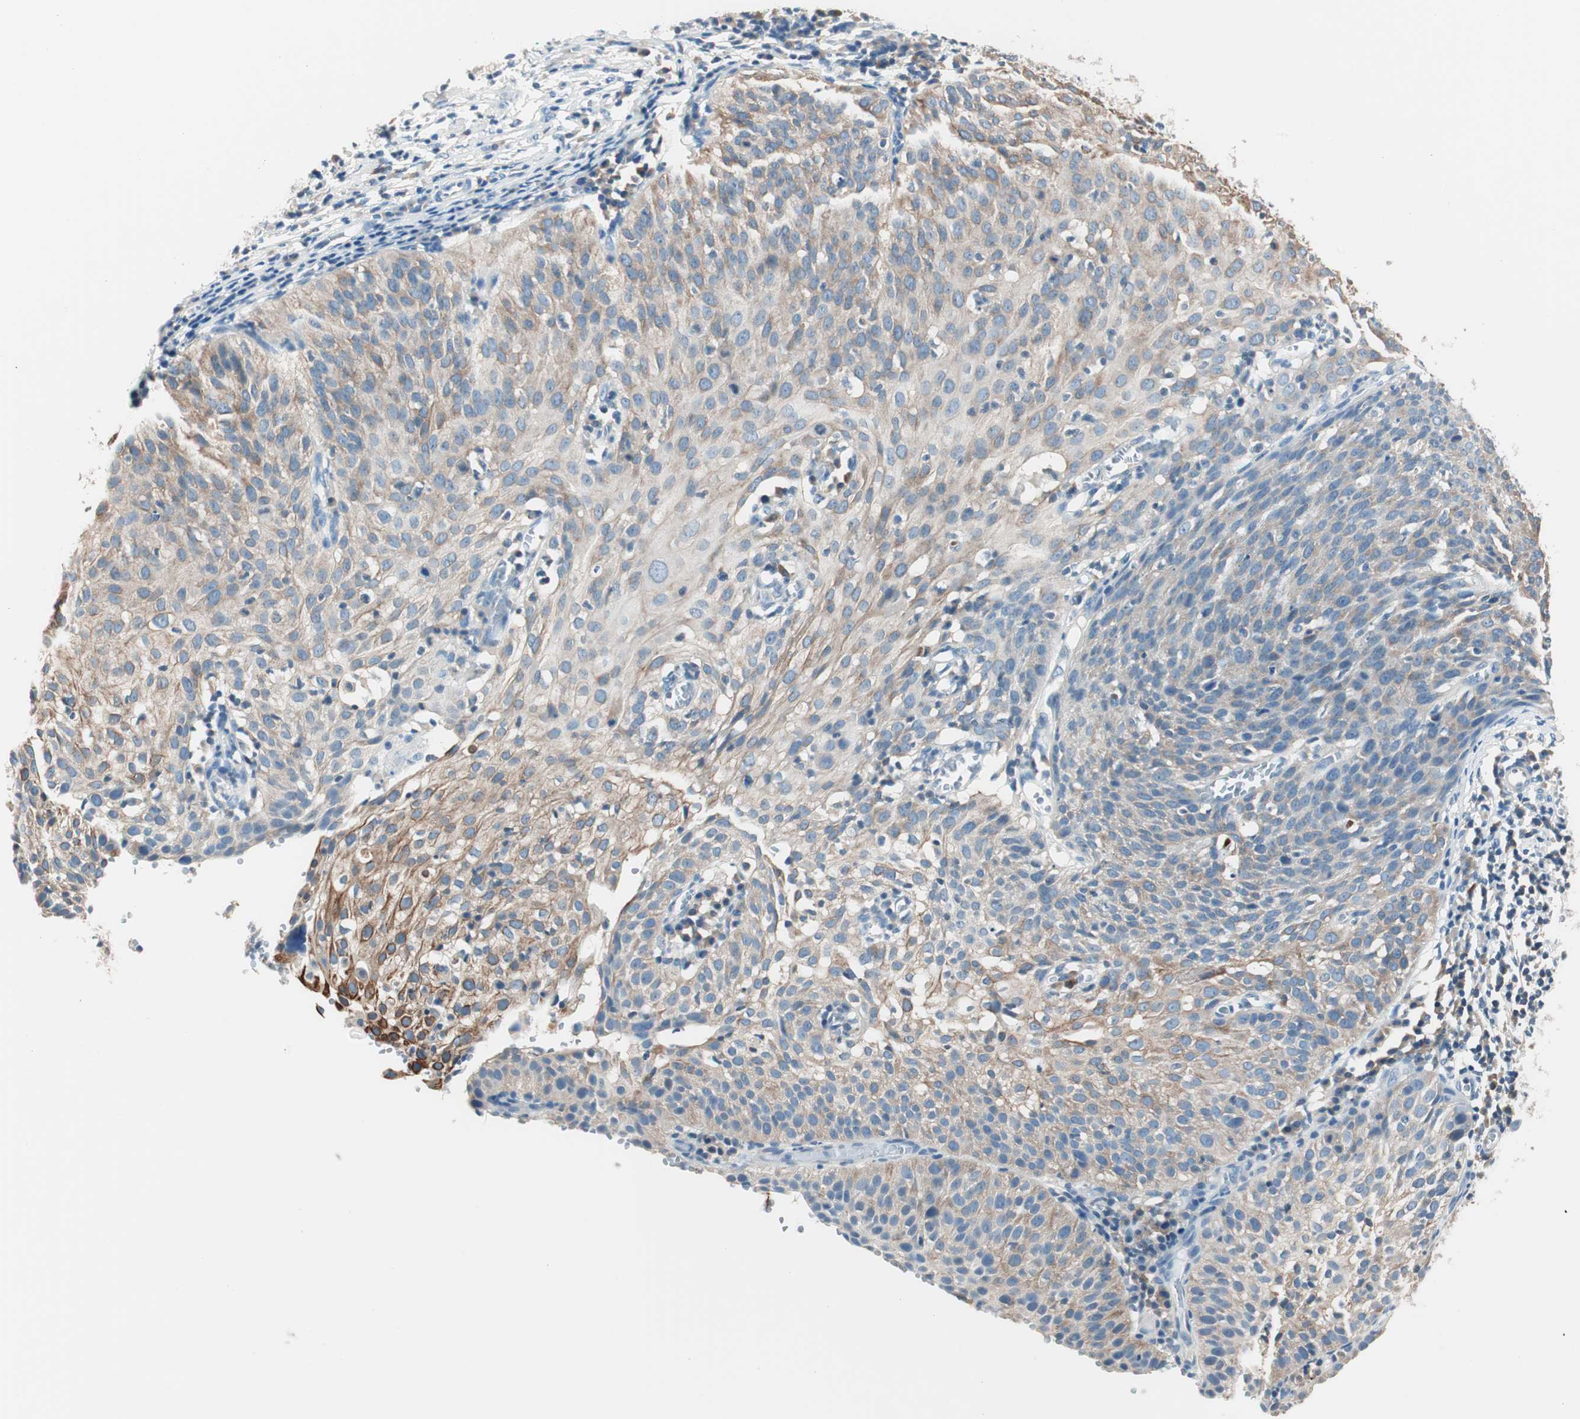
{"staining": {"intensity": "weak", "quantity": "25%-75%", "location": "cytoplasmic/membranous"}, "tissue": "cervical cancer", "cell_type": "Tumor cells", "image_type": "cancer", "snomed": [{"axis": "morphology", "description": "Squamous cell carcinoma, NOS"}, {"axis": "topography", "description": "Cervix"}], "caption": "Squamous cell carcinoma (cervical) stained with a brown dye exhibits weak cytoplasmic/membranous positive expression in approximately 25%-75% of tumor cells.", "gene": "RAD54B", "patient": {"sex": "female", "age": 38}}